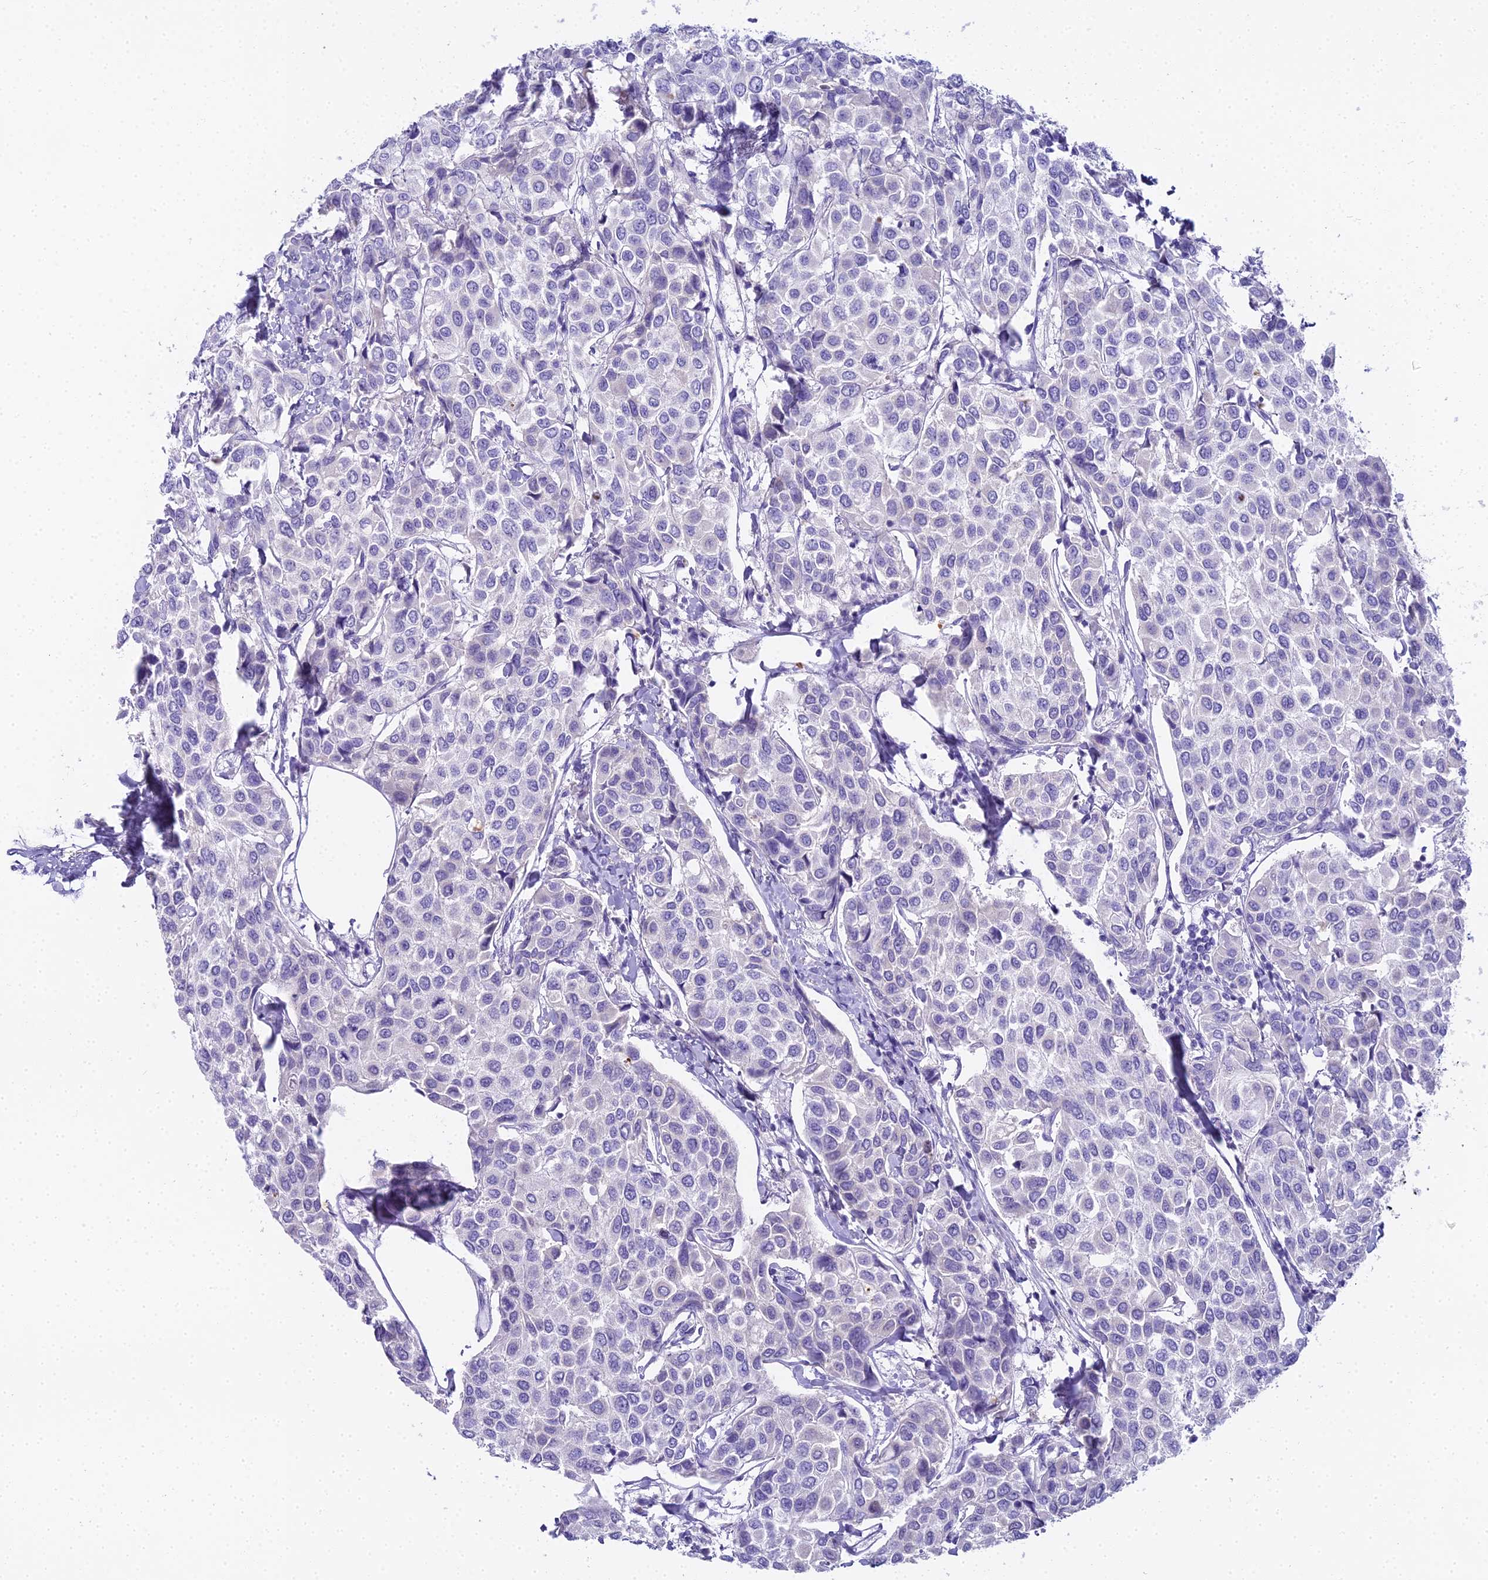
{"staining": {"intensity": "negative", "quantity": "none", "location": "none"}, "tissue": "breast cancer", "cell_type": "Tumor cells", "image_type": "cancer", "snomed": [{"axis": "morphology", "description": "Duct carcinoma"}, {"axis": "topography", "description": "Breast"}], "caption": "Immunohistochemical staining of intraductal carcinoma (breast) displays no significant positivity in tumor cells.", "gene": "UNC80", "patient": {"sex": "female", "age": 55}}